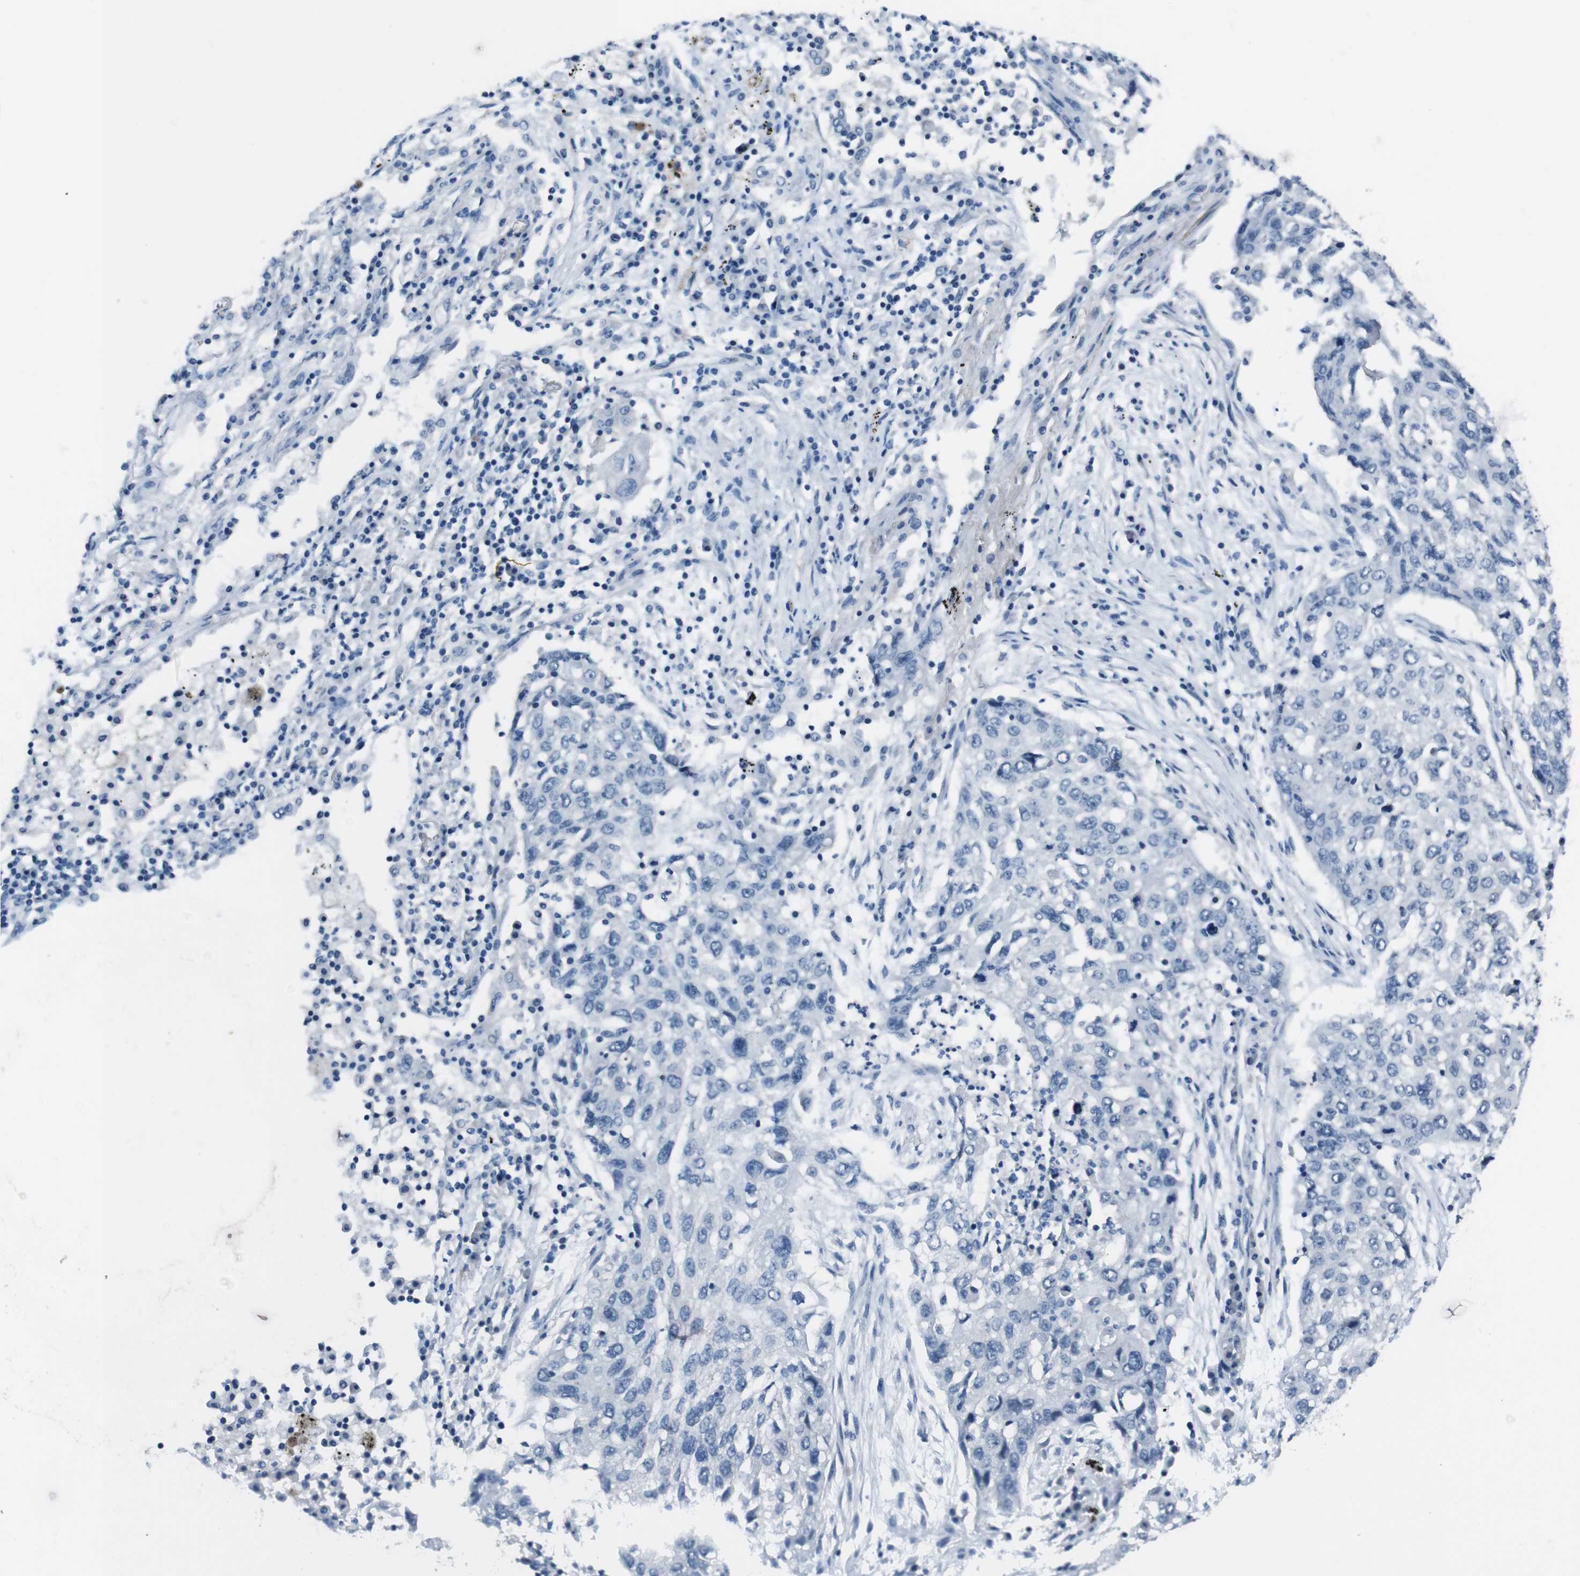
{"staining": {"intensity": "negative", "quantity": "none", "location": "none"}, "tissue": "lung cancer", "cell_type": "Tumor cells", "image_type": "cancer", "snomed": [{"axis": "morphology", "description": "Squamous cell carcinoma, NOS"}, {"axis": "topography", "description": "Lung"}], "caption": "This is a image of IHC staining of squamous cell carcinoma (lung), which shows no staining in tumor cells.", "gene": "HRH2", "patient": {"sex": "female", "age": 63}}